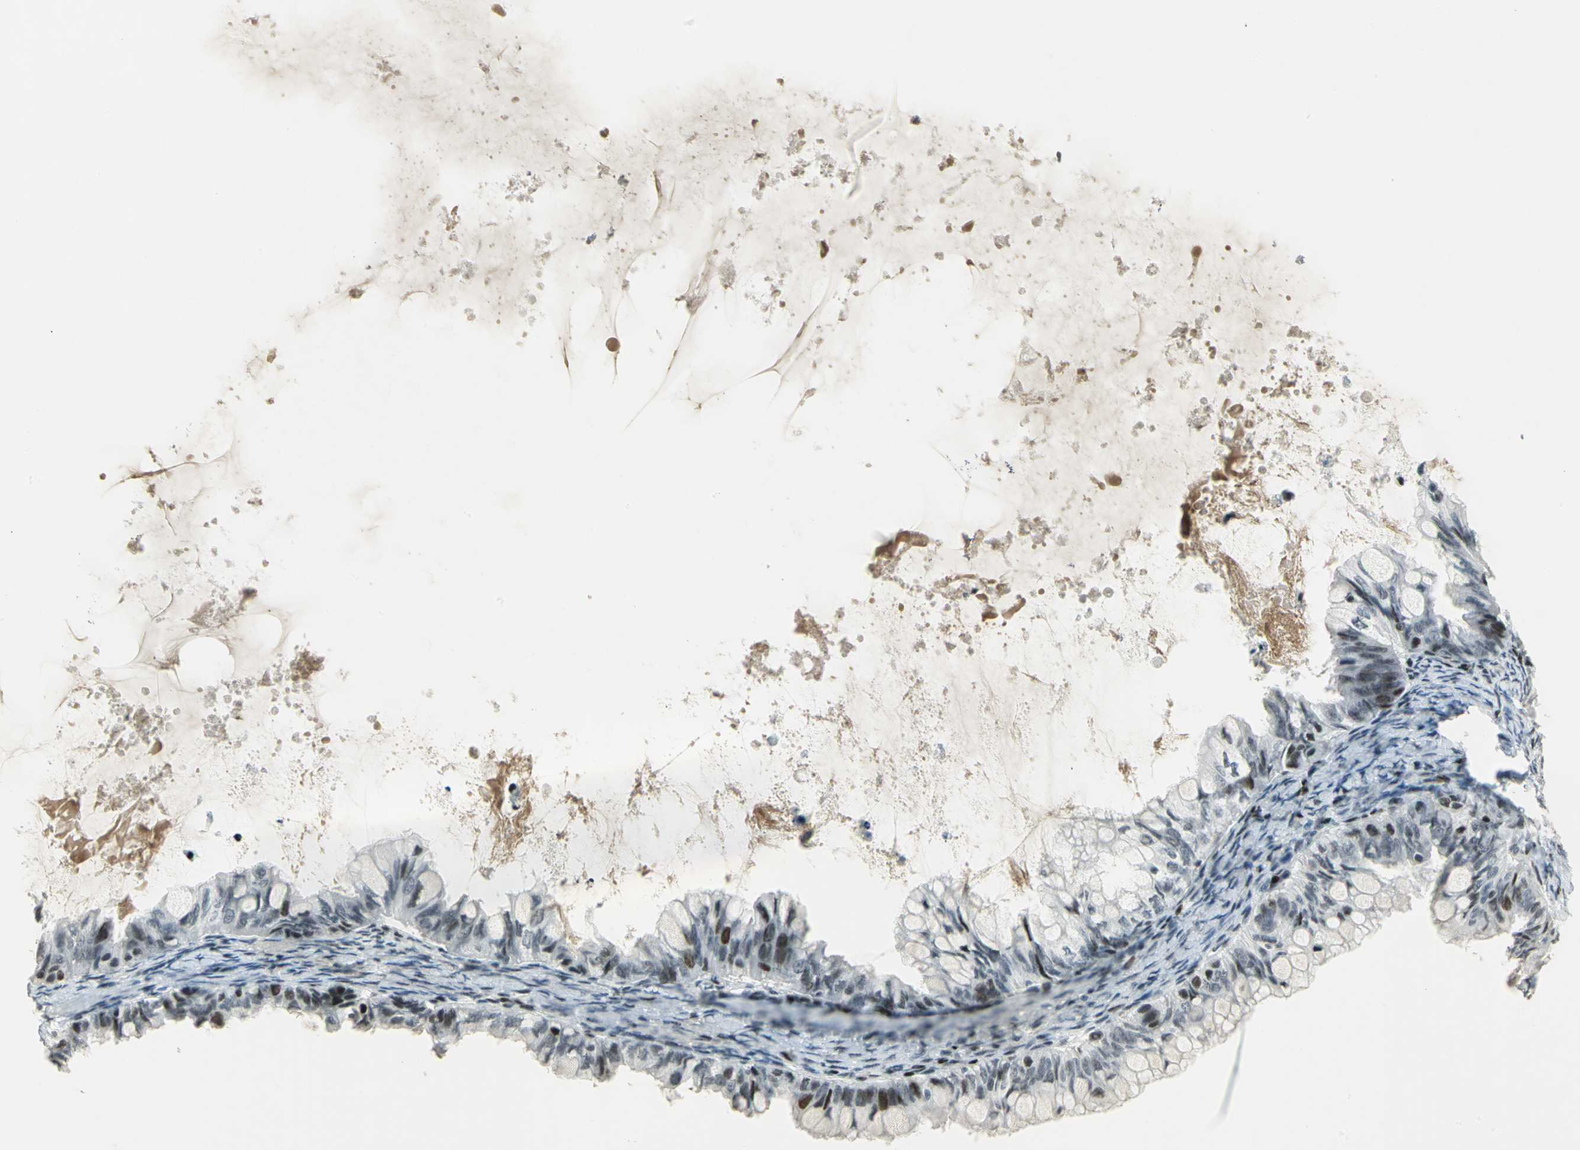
{"staining": {"intensity": "moderate", "quantity": "<25%", "location": "nuclear"}, "tissue": "ovarian cancer", "cell_type": "Tumor cells", "image_type": "cancer", "snomed": [{"axis": "morphology", "description": "Cystadenocarcinoma, mucinous, NOS"}, {"axis": "topography", "description": "Ovary"}], "caption": "Protein staining of ovarian mucinous cystadenocarcinoma tissue shows moderate nuclear staining in approximately <25% of tumor cells.", "gene": "KDM1A", "patient": {"sex": "female", "age": 80}}